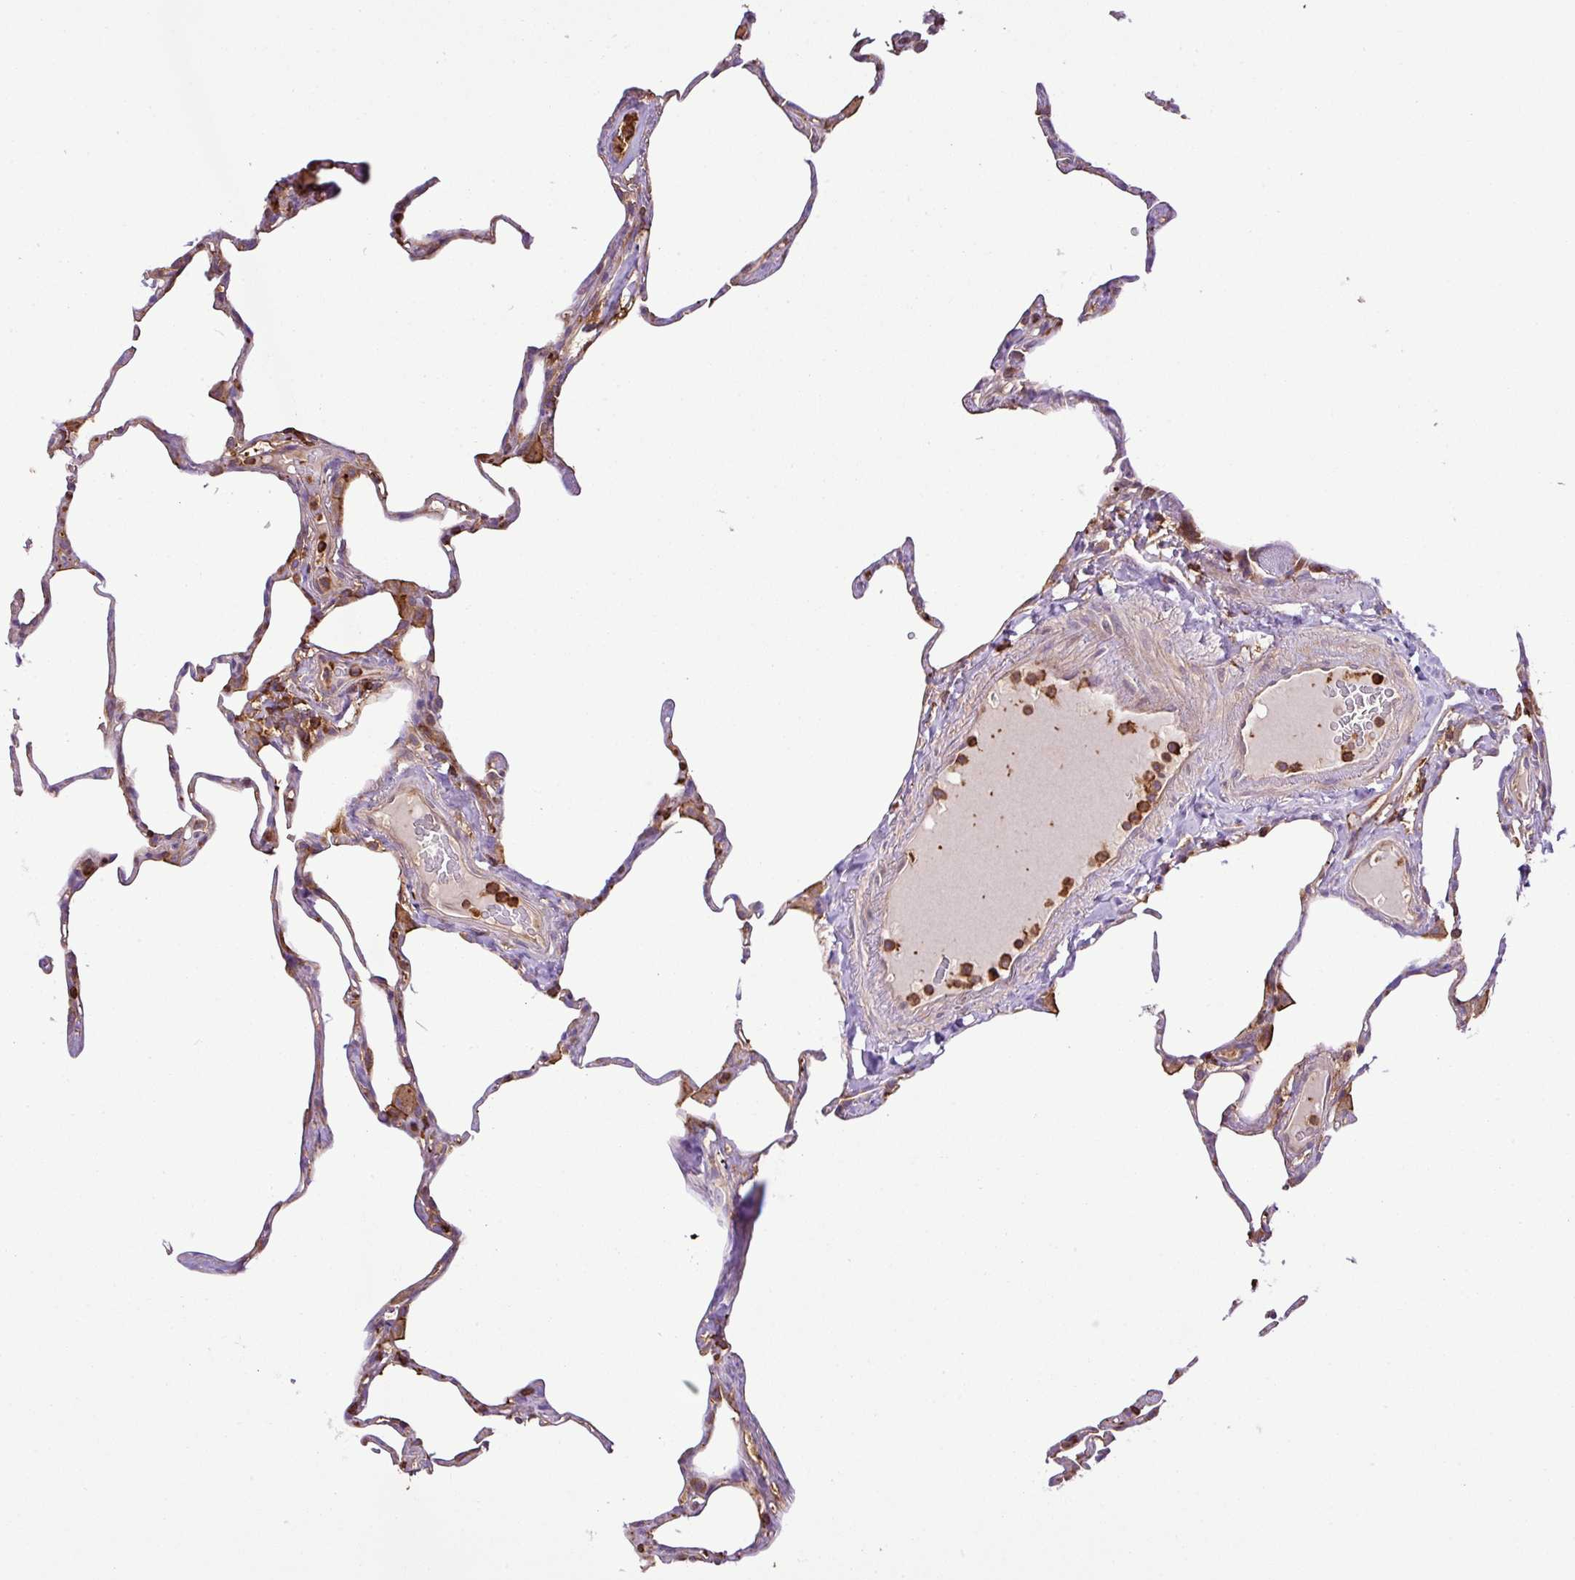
{"staining": {"intensity": "moderate", "quantity": "<25%", "location": "cytoplasmic/membranous"}, "tissue": "lung", "cell_type": "Alveolar cells", "image_type": "normal", "snomed": [{"axis": "morphology", "description": "Normal tissue, NOS"}, {"axis": "topography", "description": "Lung"}], "caption": "Protein staining of normal lung exhibits moderate cytoplasmic/membranous staining in about <25% of alveolar cells. (Brightfield microscopy of DAB IHC at high magnification).", "gene": "PGAP6", "patient": {"sex": "male", "age": 65}}